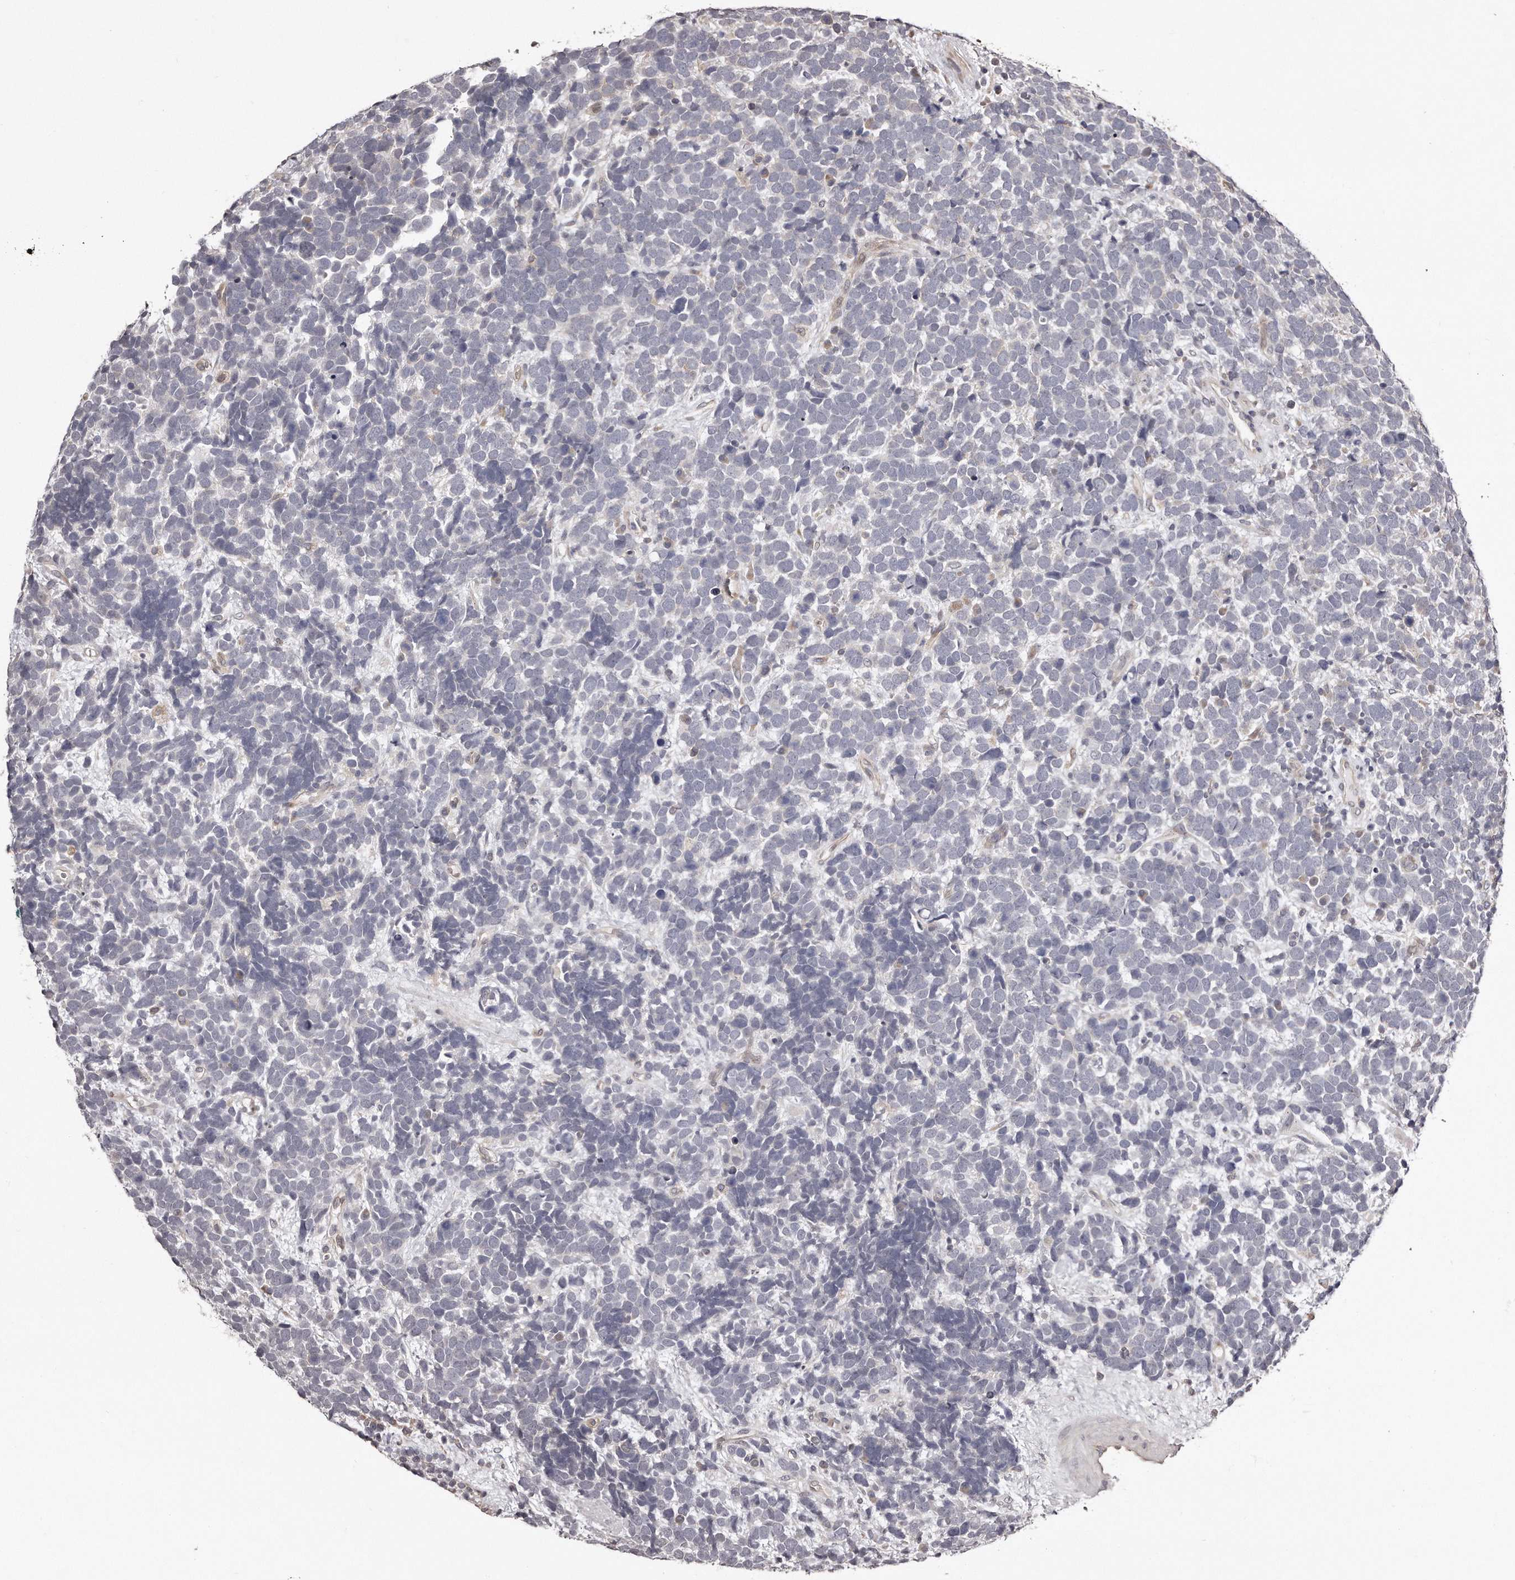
{"staining": {"intensity": "negative", "quantity": "none", "location": "none"}, "tissue": "urothelial cancer", "cell_type": "Tumor cells", "image_type": "cancer", "snomed": [{"axis": "morphology", "description": "Urothelial carcinoma, High grade"}, {"axis": "topography", "description": "Urinary bladder"}], "caption": "Human urothelial carcinoma (high-grade) stained for a protein using immunohistochemistry (IHC) displays no expression in tumor cells.", "gene": "TRAPPC14", "patient": {"sex": "female", "age": 82}}